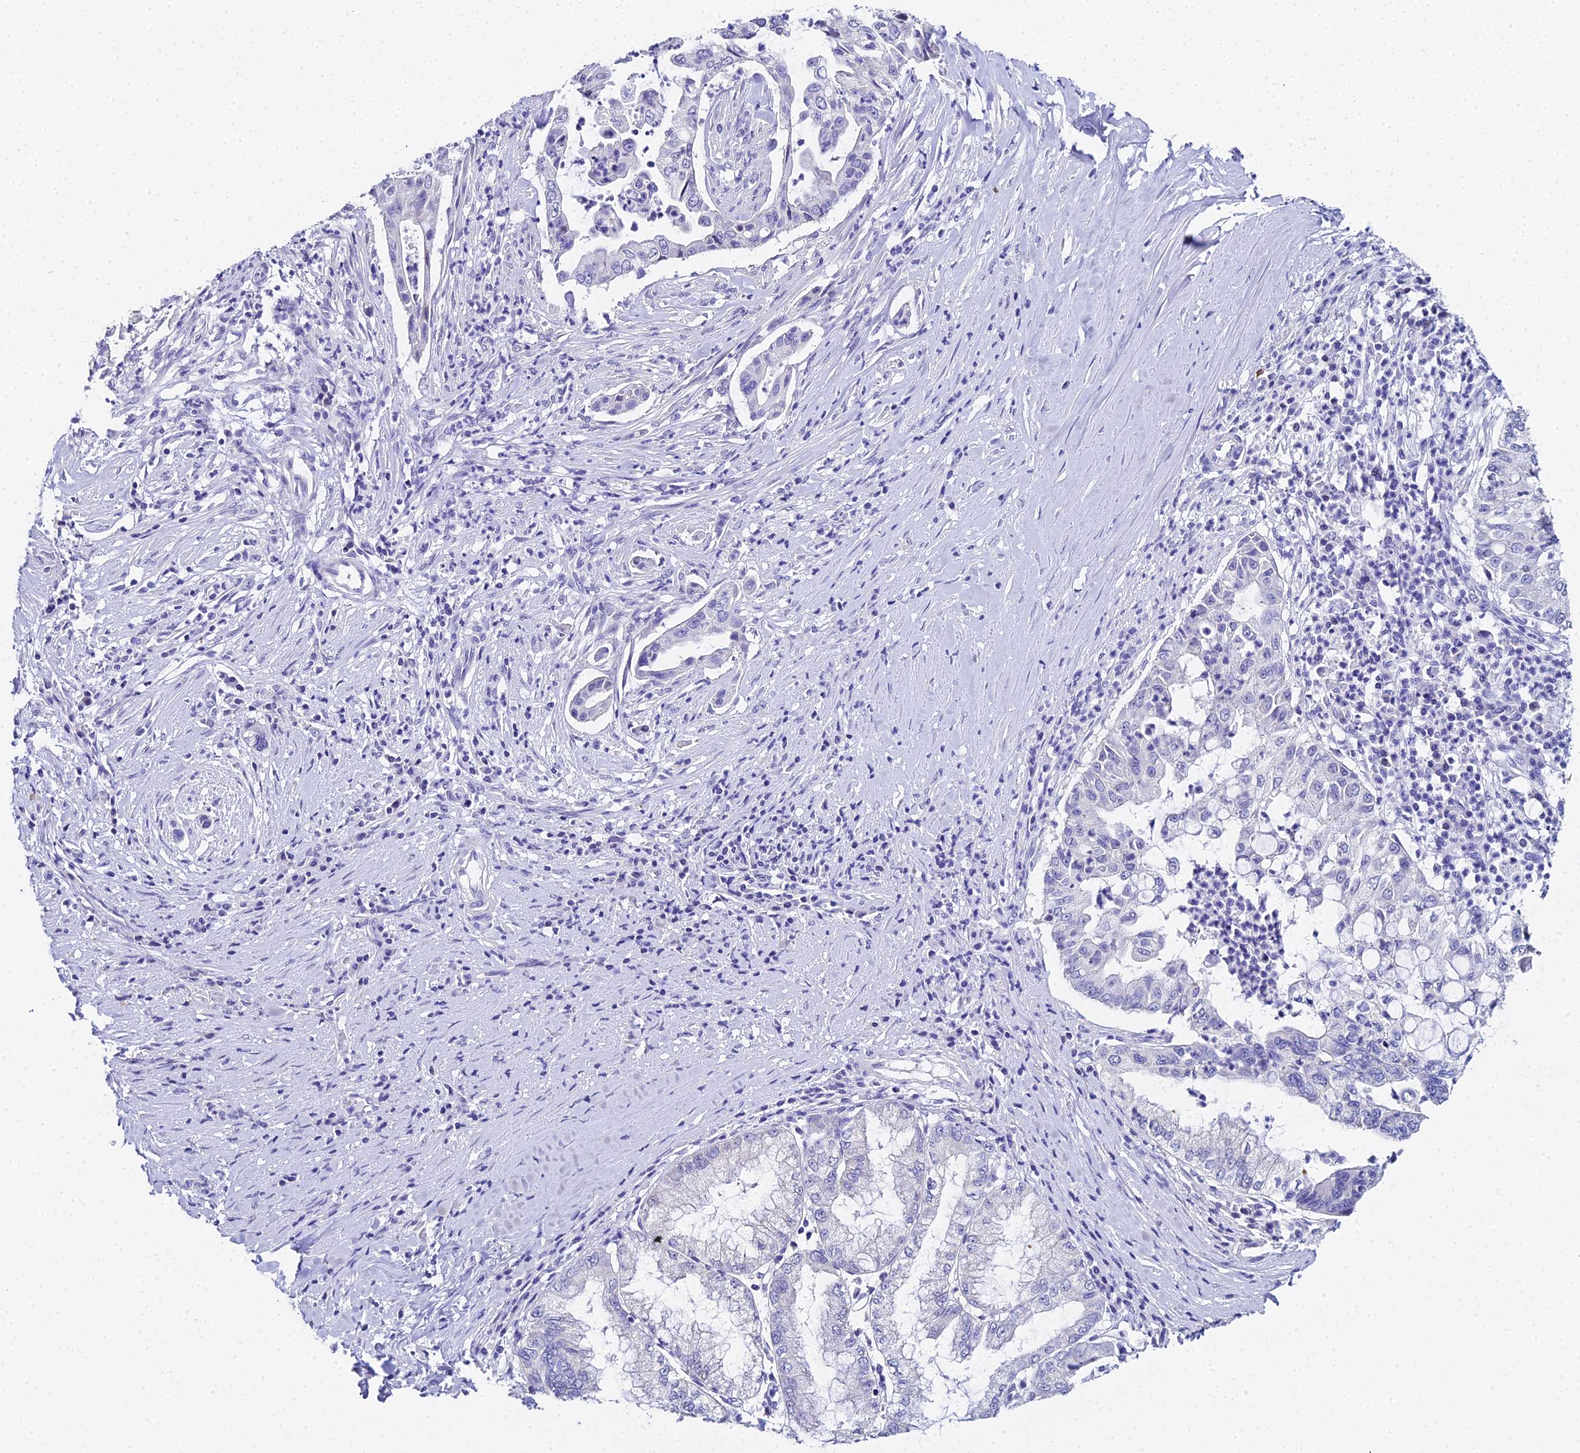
{"staining": {"intensity": "negative", "quantity": "none", "location": "none"}, "tissue": "pancreatic cancer", "cell_type": "Tumor cells", "image_type": "cancer", "snomed": [{"axis": "morphology", "description": "Adenocarcinoma, NOS"}, {"axis": "topography", "description": "Pancreas"}], "caption": "Photomicrograph shows no significant protein expression in tumor cells of pancreatic cancer. (DAB (3,3'-diaminobenzidine) IHC with hematoxylin counter stain).", "gene": "OCM", "patient": {"sex": "male", "age": 73}}